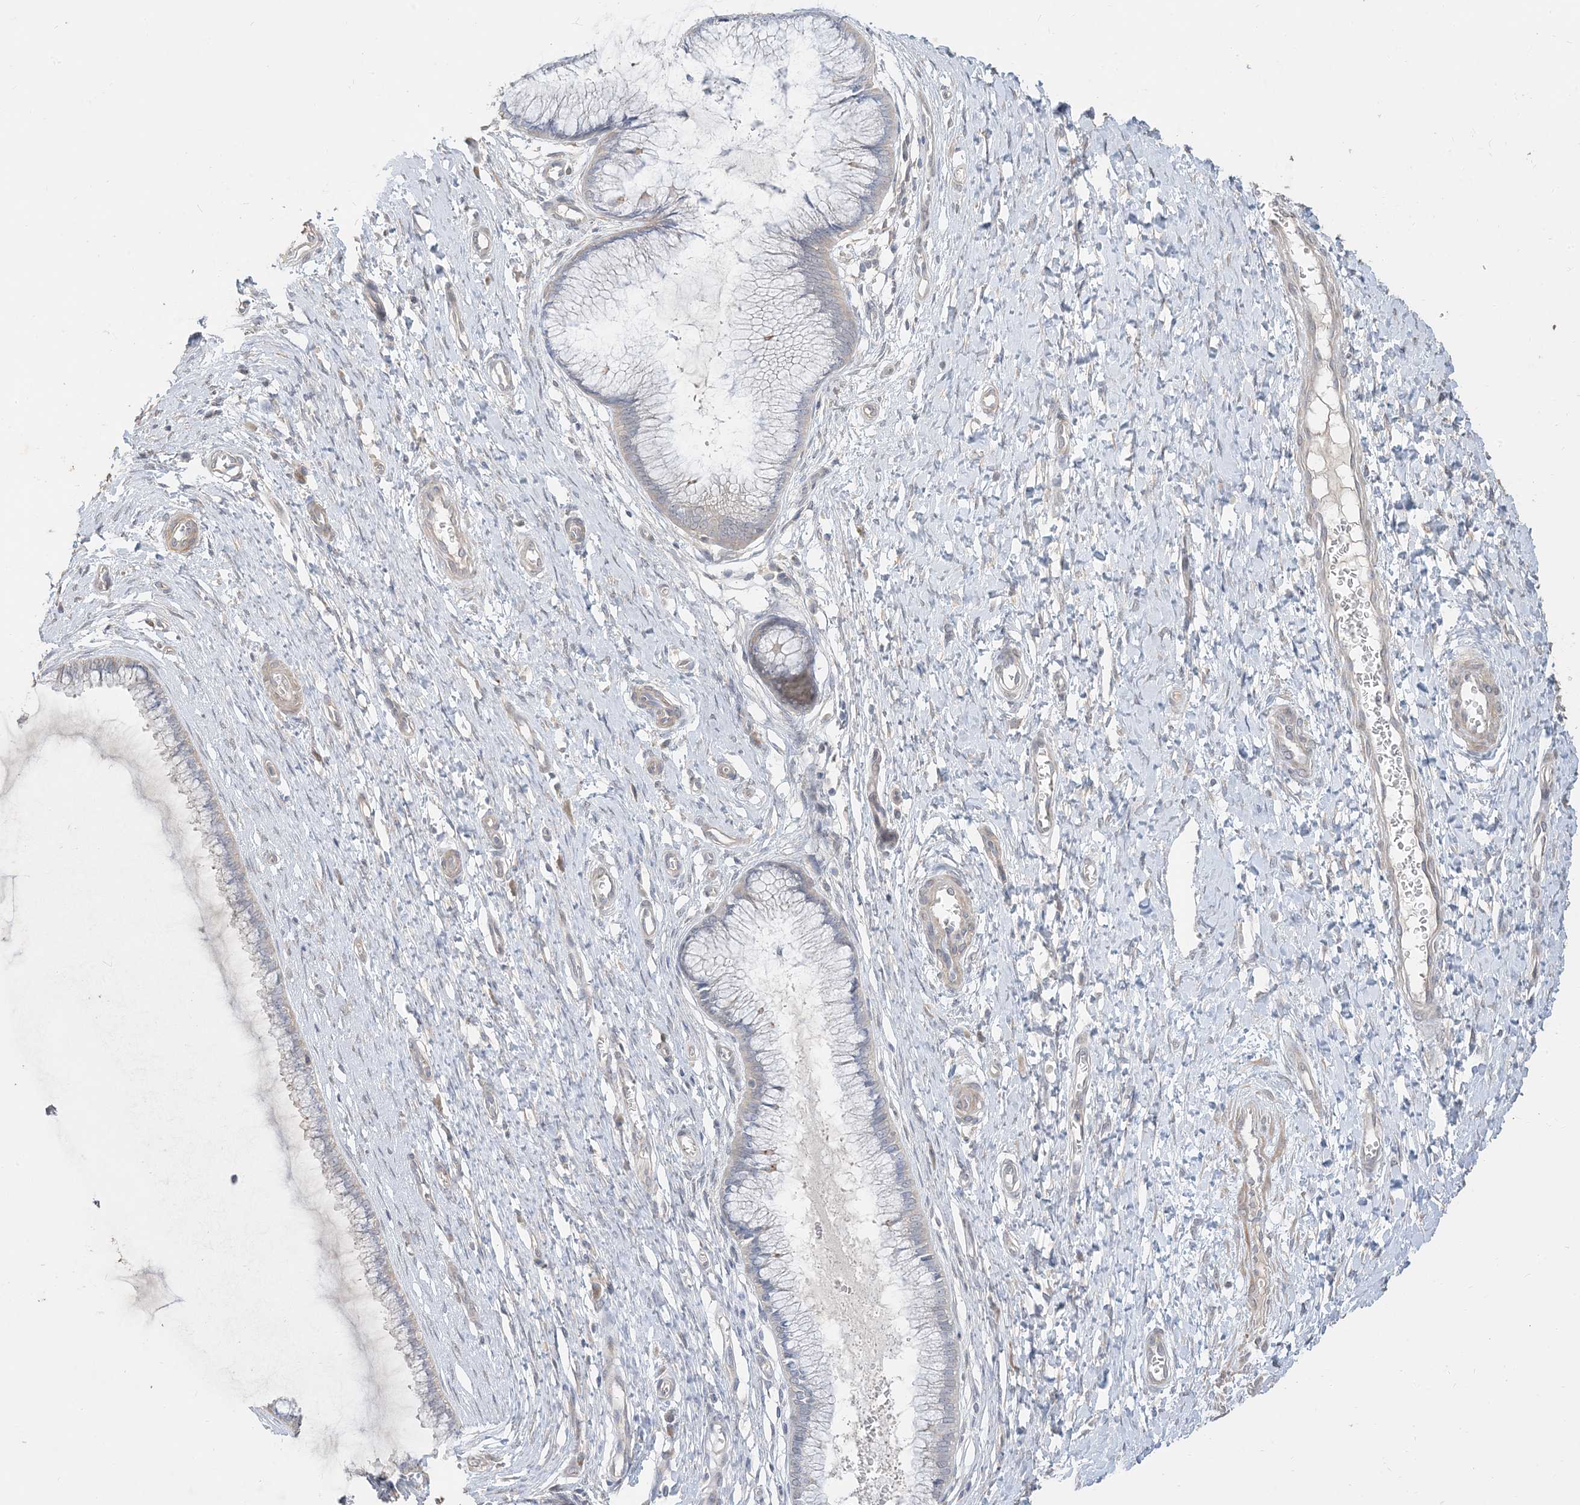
{"staining": {"intensity": "negative", "quantity": "none", "location": "none"}, "tissue": "cervix", "cell_type": "Glandular cells", "image_type": "normal", "snomed": [{"axis": "morphology", "description": "Normal tissue, NOS"}, {"axis": "topography", "description": "Cervix"}], "caption": "This is an IHC photomicrograph of unremarkable human cervix. There is no expression in glandular cells.", "gene": "RNF175", "patient": {"sex": "female", "age": 55}}